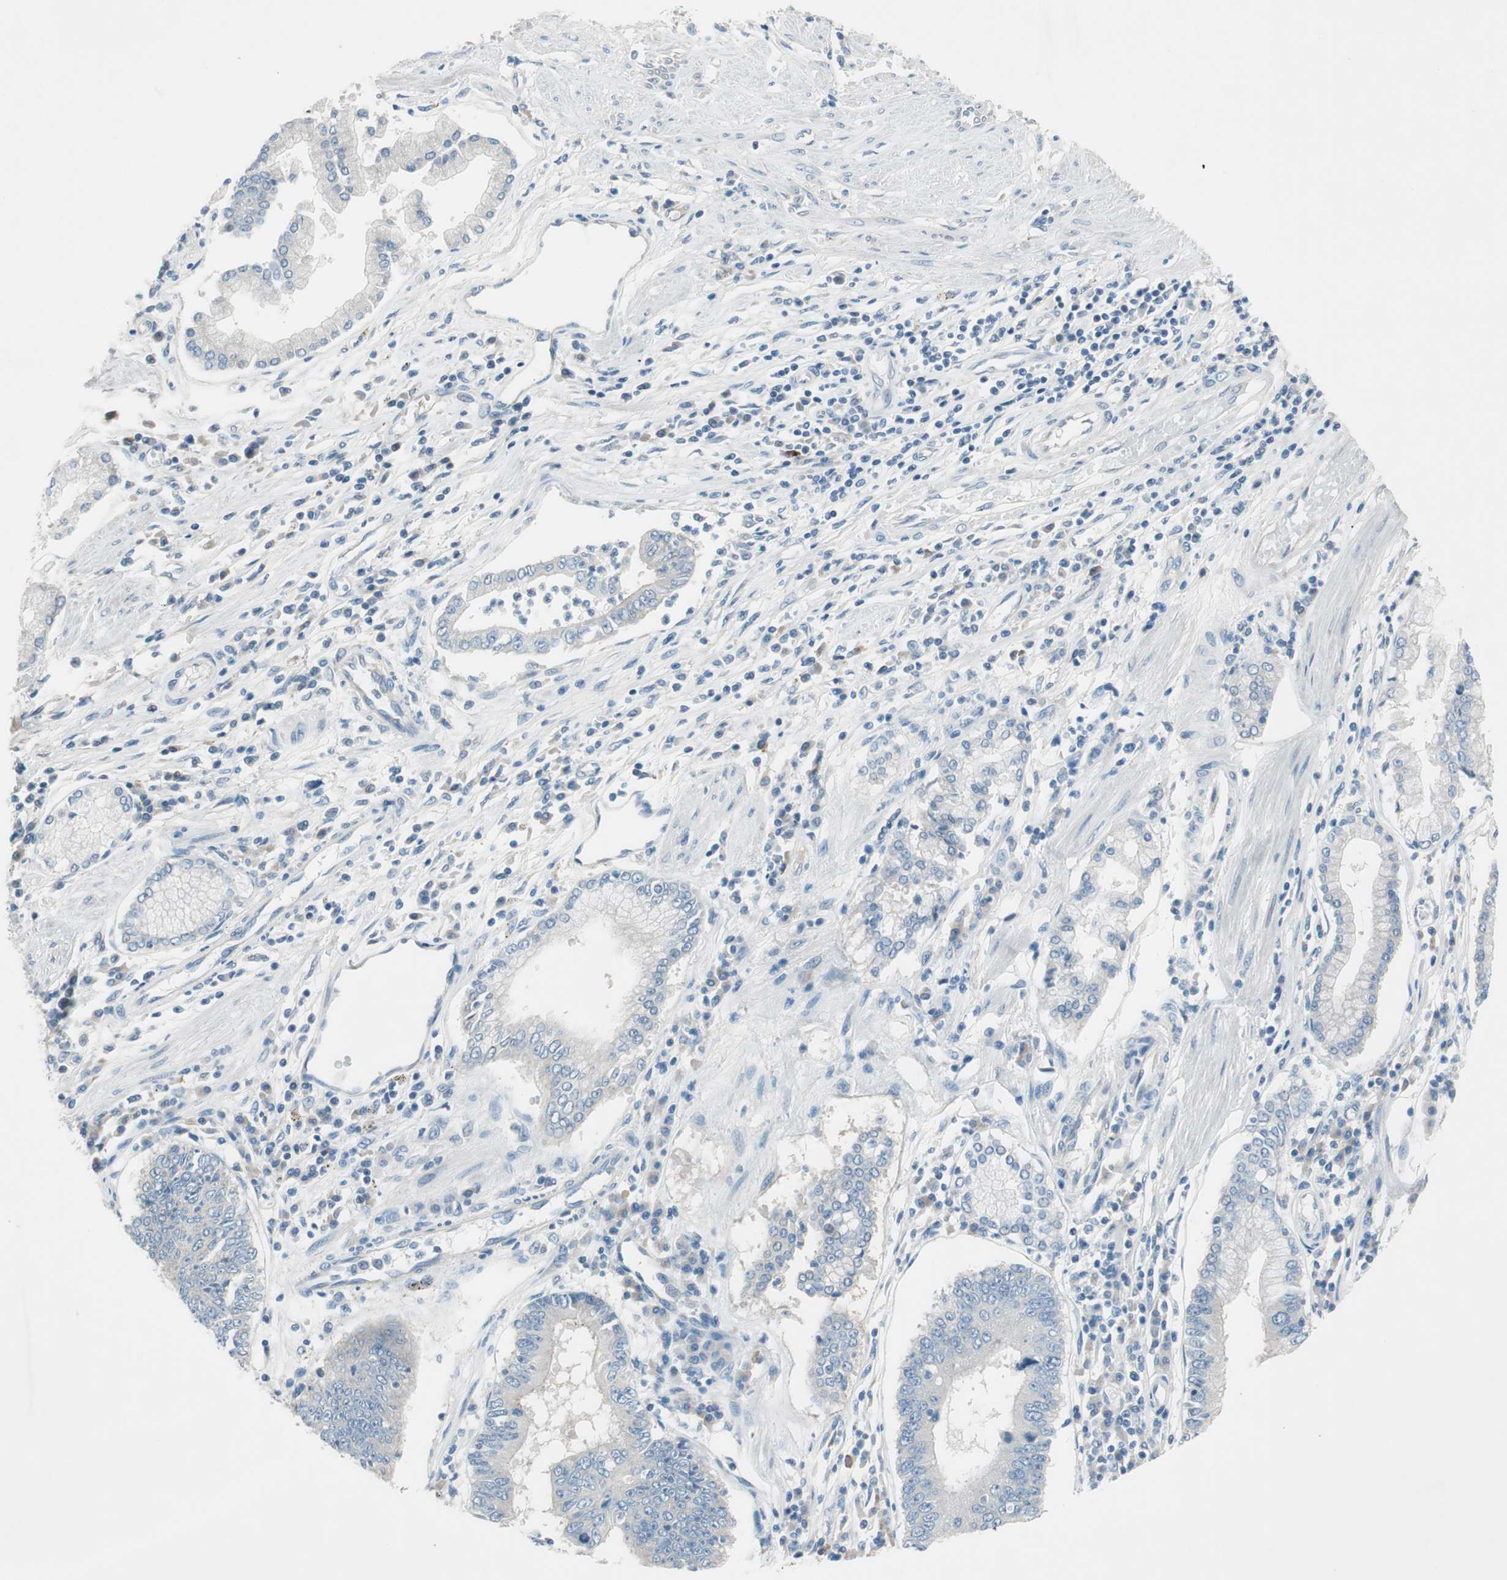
{"staining": {"intensity": "negative", "quantity": "none", "location": "none"}, "tissue": "stomach cancer", "cell_type": "Tumor cells", "image_type": "cancer", "snomed": [{"axis": "morphology", "description": "Adenocarcinoma, NOS"}, {"axis": "topography", "description": "Stomach"}], "caption": "DAB (3,3'-diaminobenzidine) immunohistochemical staining of stomach cancer demonstrates no significant staining in tumor cells.", "gene": "PRRG4", "patient": {"sex": "male", "age": 59}}